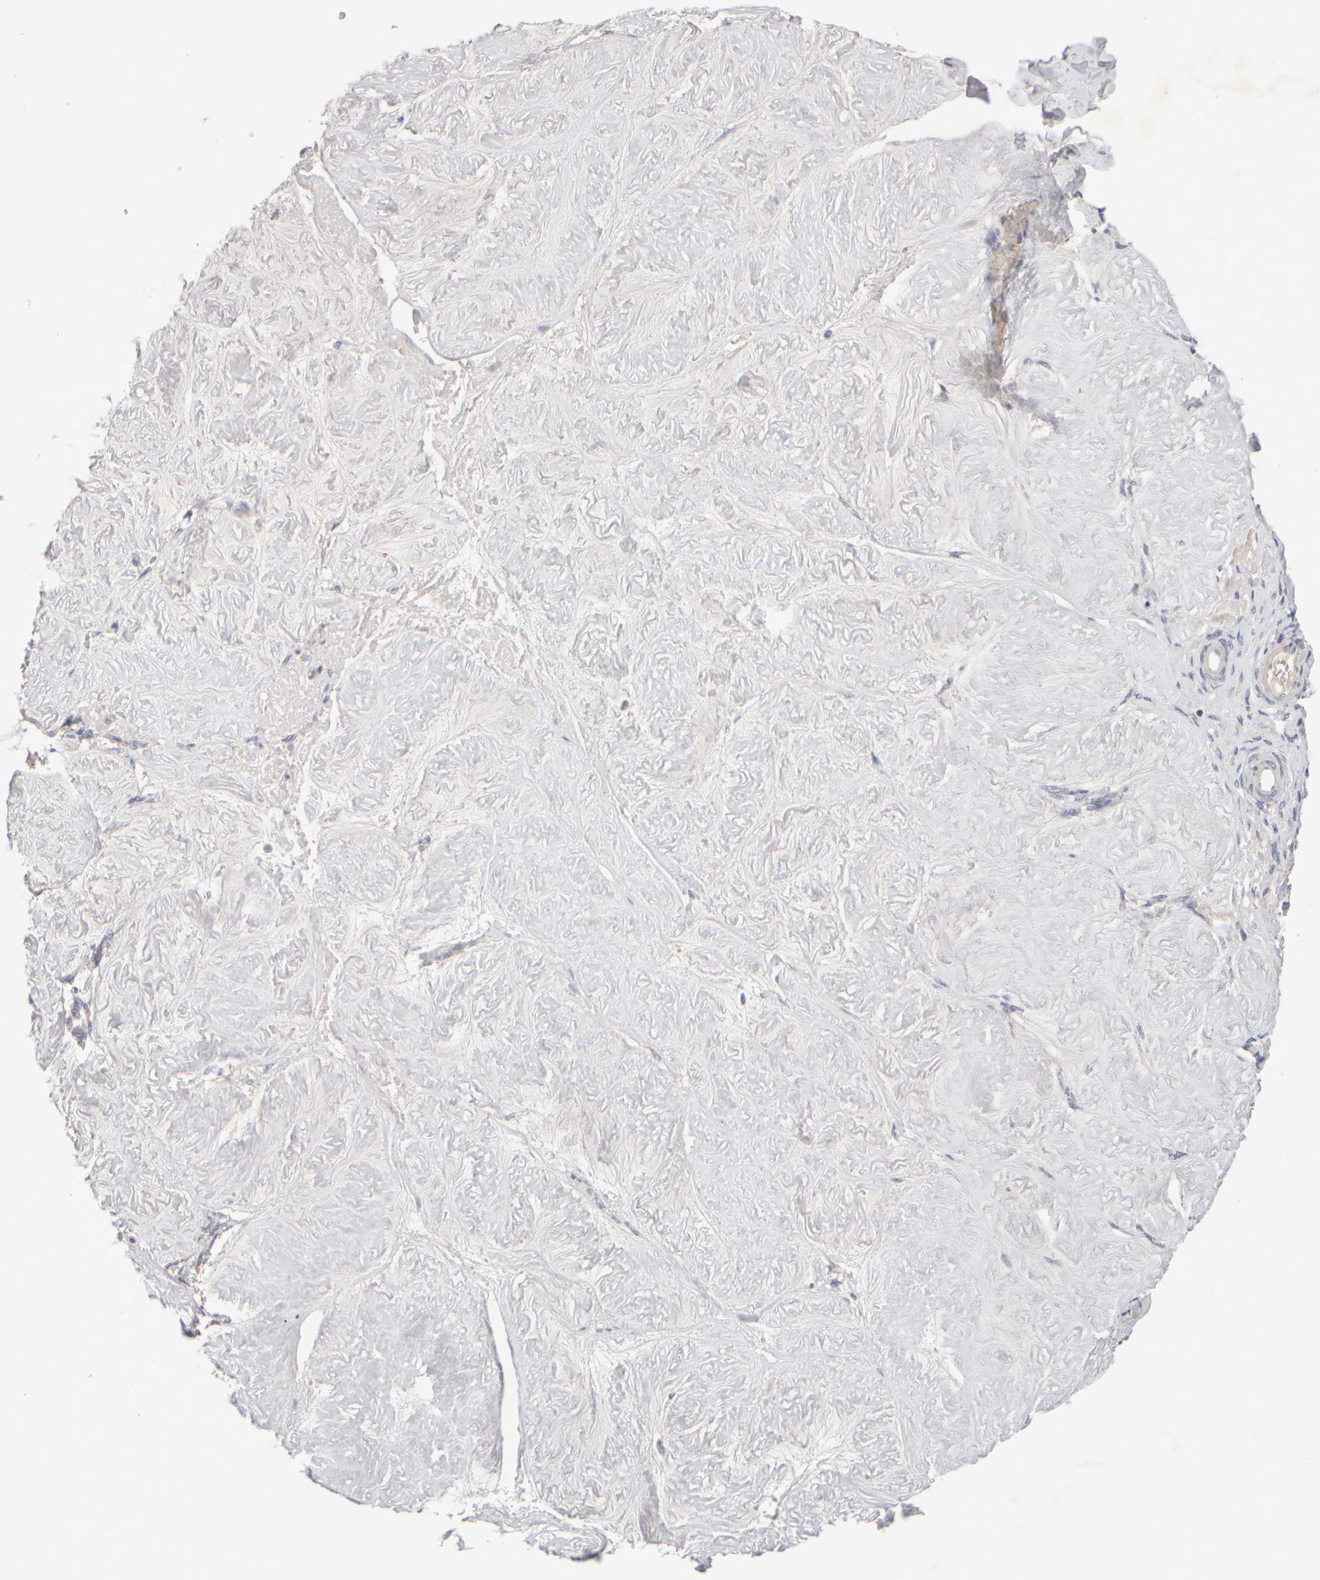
{"staining": {"intensity": "weak", "quantity": "25%-75%", "location": "cytoplasmic/membranous"}, "tissue": "adipose tissue", "cell_type": "Adipocytes", "image_type": "normal", "snomed": [{"axis": "morphology", "description": "Normal tissue, NOS"}, {"axis": "topography", "description": "Vascular tissue"}, {"axis": "topography", "description": "Fallopian tube"}, {"axis": "topography", "description": "Ovary"}], "caption": "High-power microscopy captured an immunohistochemistry (IHC) histopathology image of normal adipose tissue, revealing weak cytoplasmic/membranous positivity in about 25%-75% of adipocytes. The protein is shown in brown color, while the nuclei are stained blue.", "gene": "CHADL", "patient": {"sex": "female", "age": 67}}